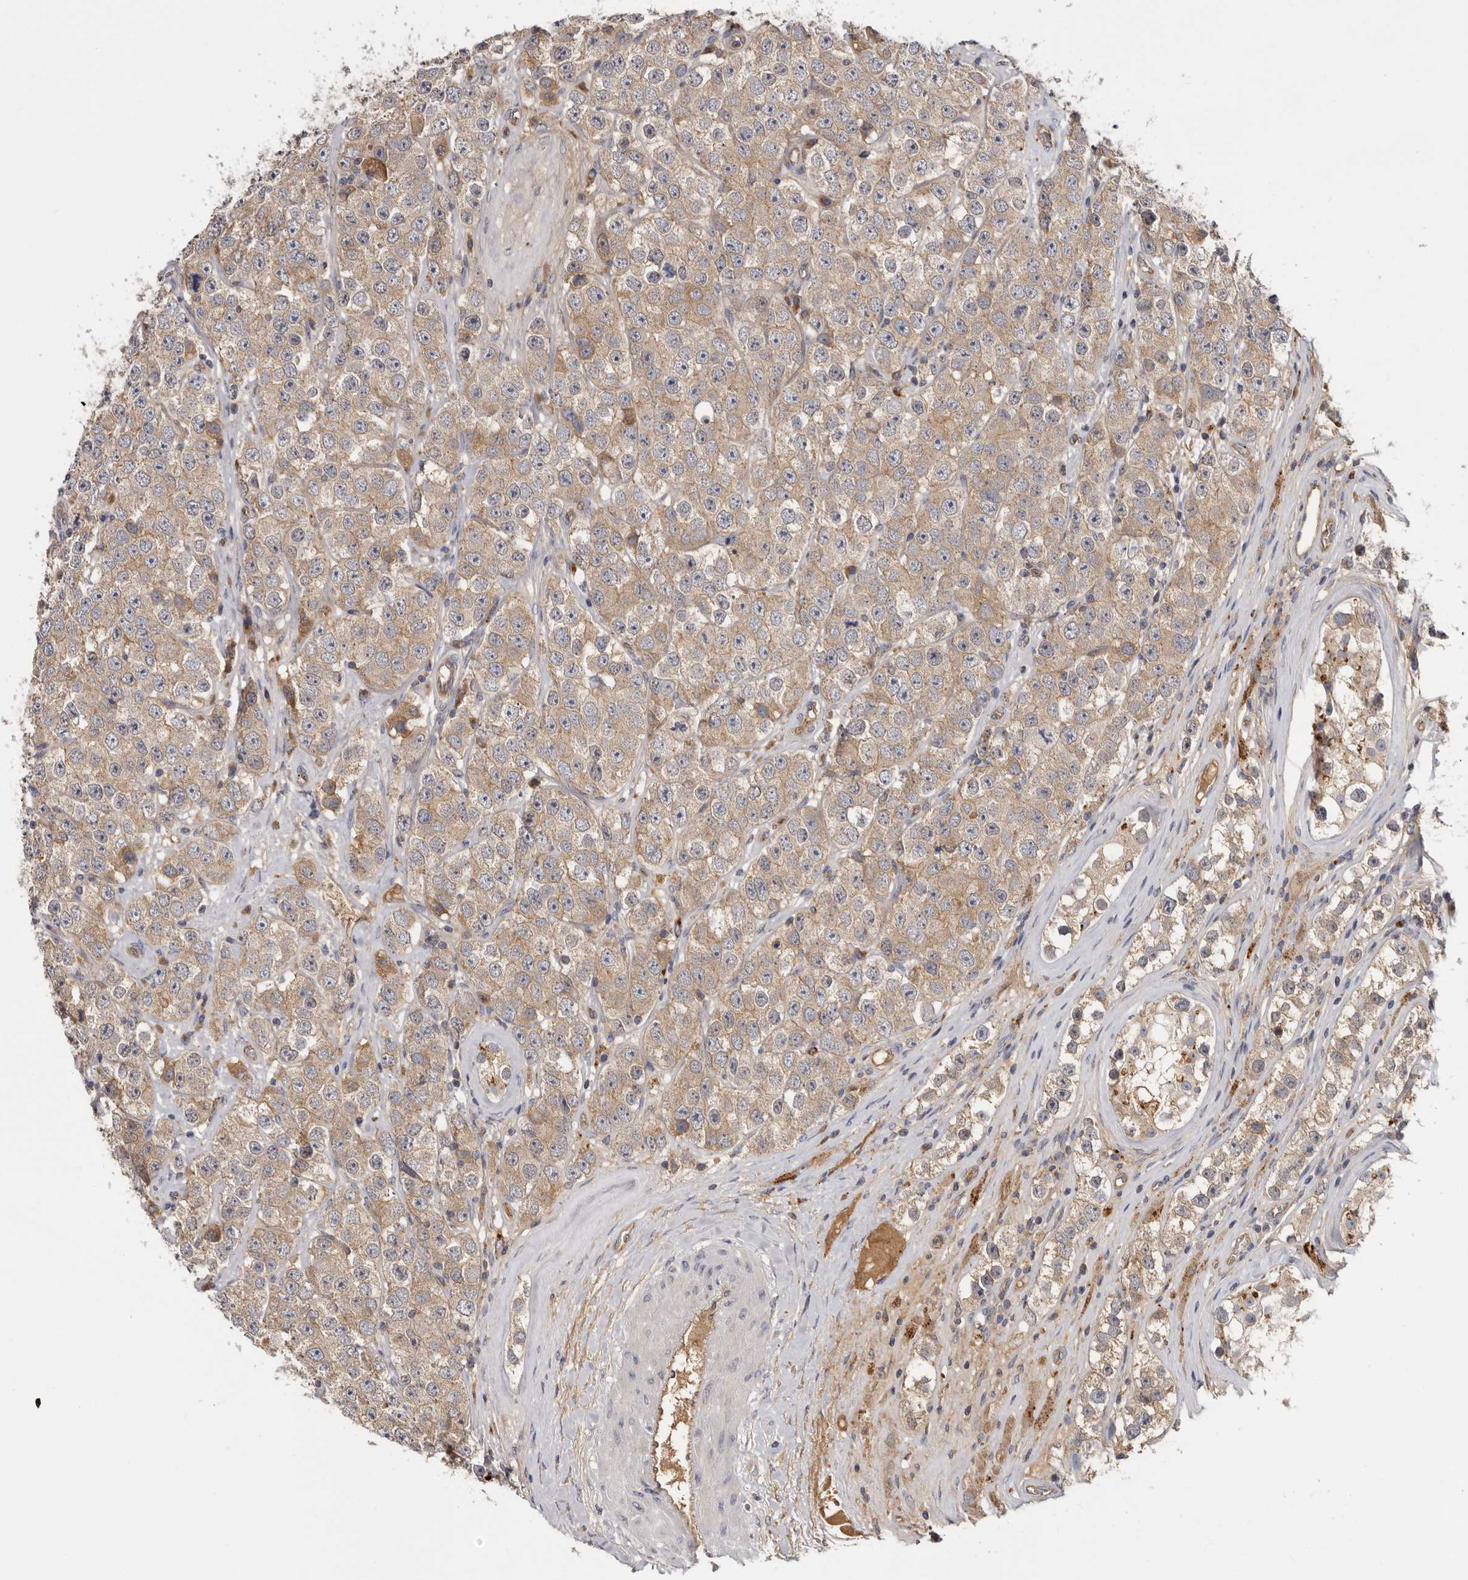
{"staining": {"intensity": "weak", "quantity": ">75%", "location": "cytoplasmic/membranous"}, "tissue": "testis cancer", "cell_type": "Tumor cells", "image_type": "cancer", "snomed": [{"axis": "morphology", "description": "Seminoma, NOS"}, {"axis": "topography", "description": "Testis"}], "caption": "Protein positivity by immunohistochemistry reveals weak cytoplasmic/membranous expression in about >75% of tumor cells in seminoma (testis).", "gene": "INKA2", "patient": {"sex": "male", "age": 28}}